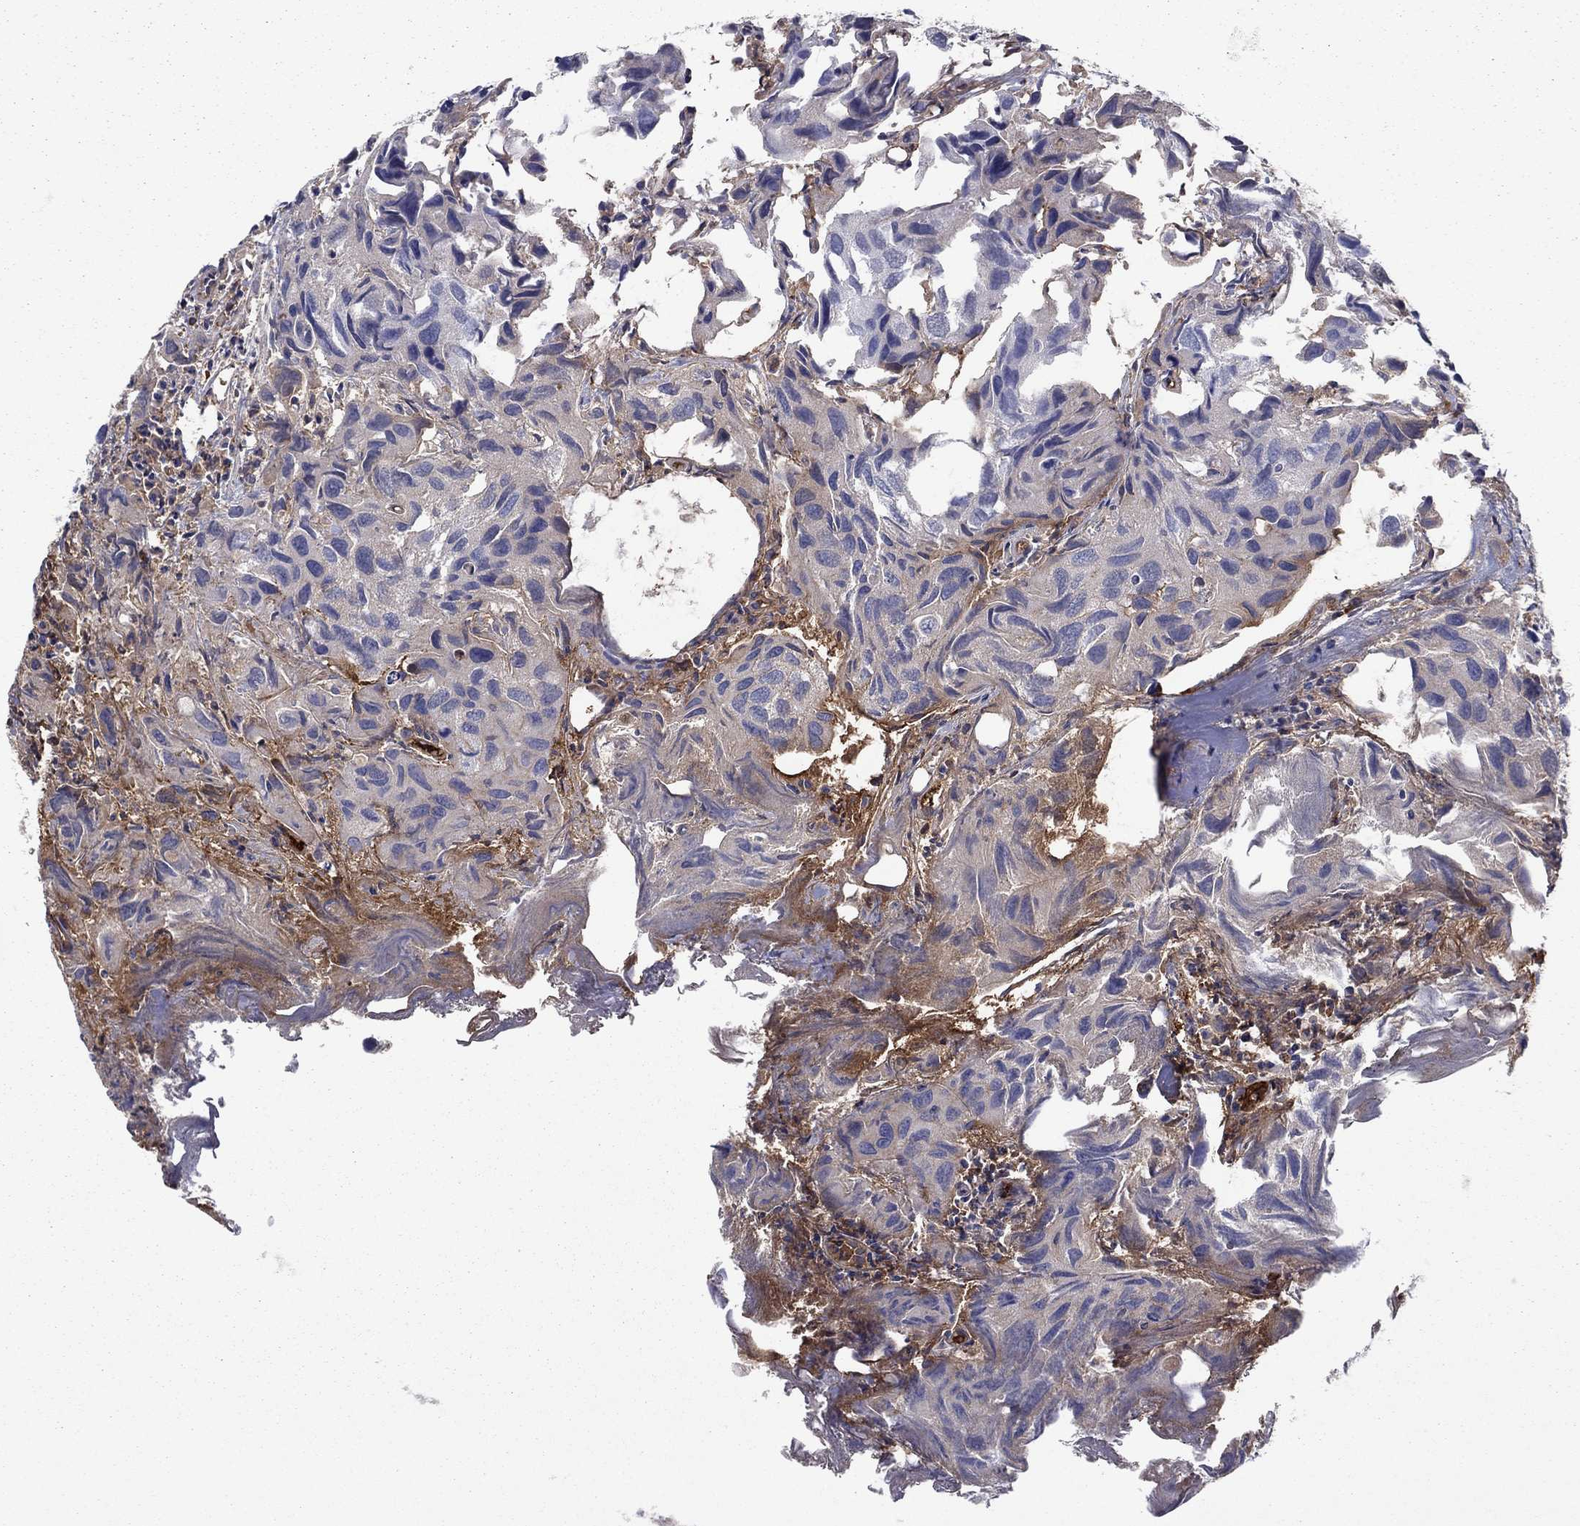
{"staining": {"intensity": "moderate", "quantity": "<25%", "location": "cytoplasmic/membranous"}, "tissue": "urothelial cancer", "cell_type": "Tumor cells", "image_type": "cancer", "snomed": [{"axis": "morphology", "description": "Urothelial carcinoma, High grade"}, {"axis": "topography", "description": "Urinary bladder"}], "caption": "Human urothelial carcinoma (high-grade) stained with a brown dye demonstrates moderate cytoplasmic/membranous positive positivity in approximately <25% of tumor cells.", "gene": "HPX", "patient": {"sex": "male", "age": 79}}